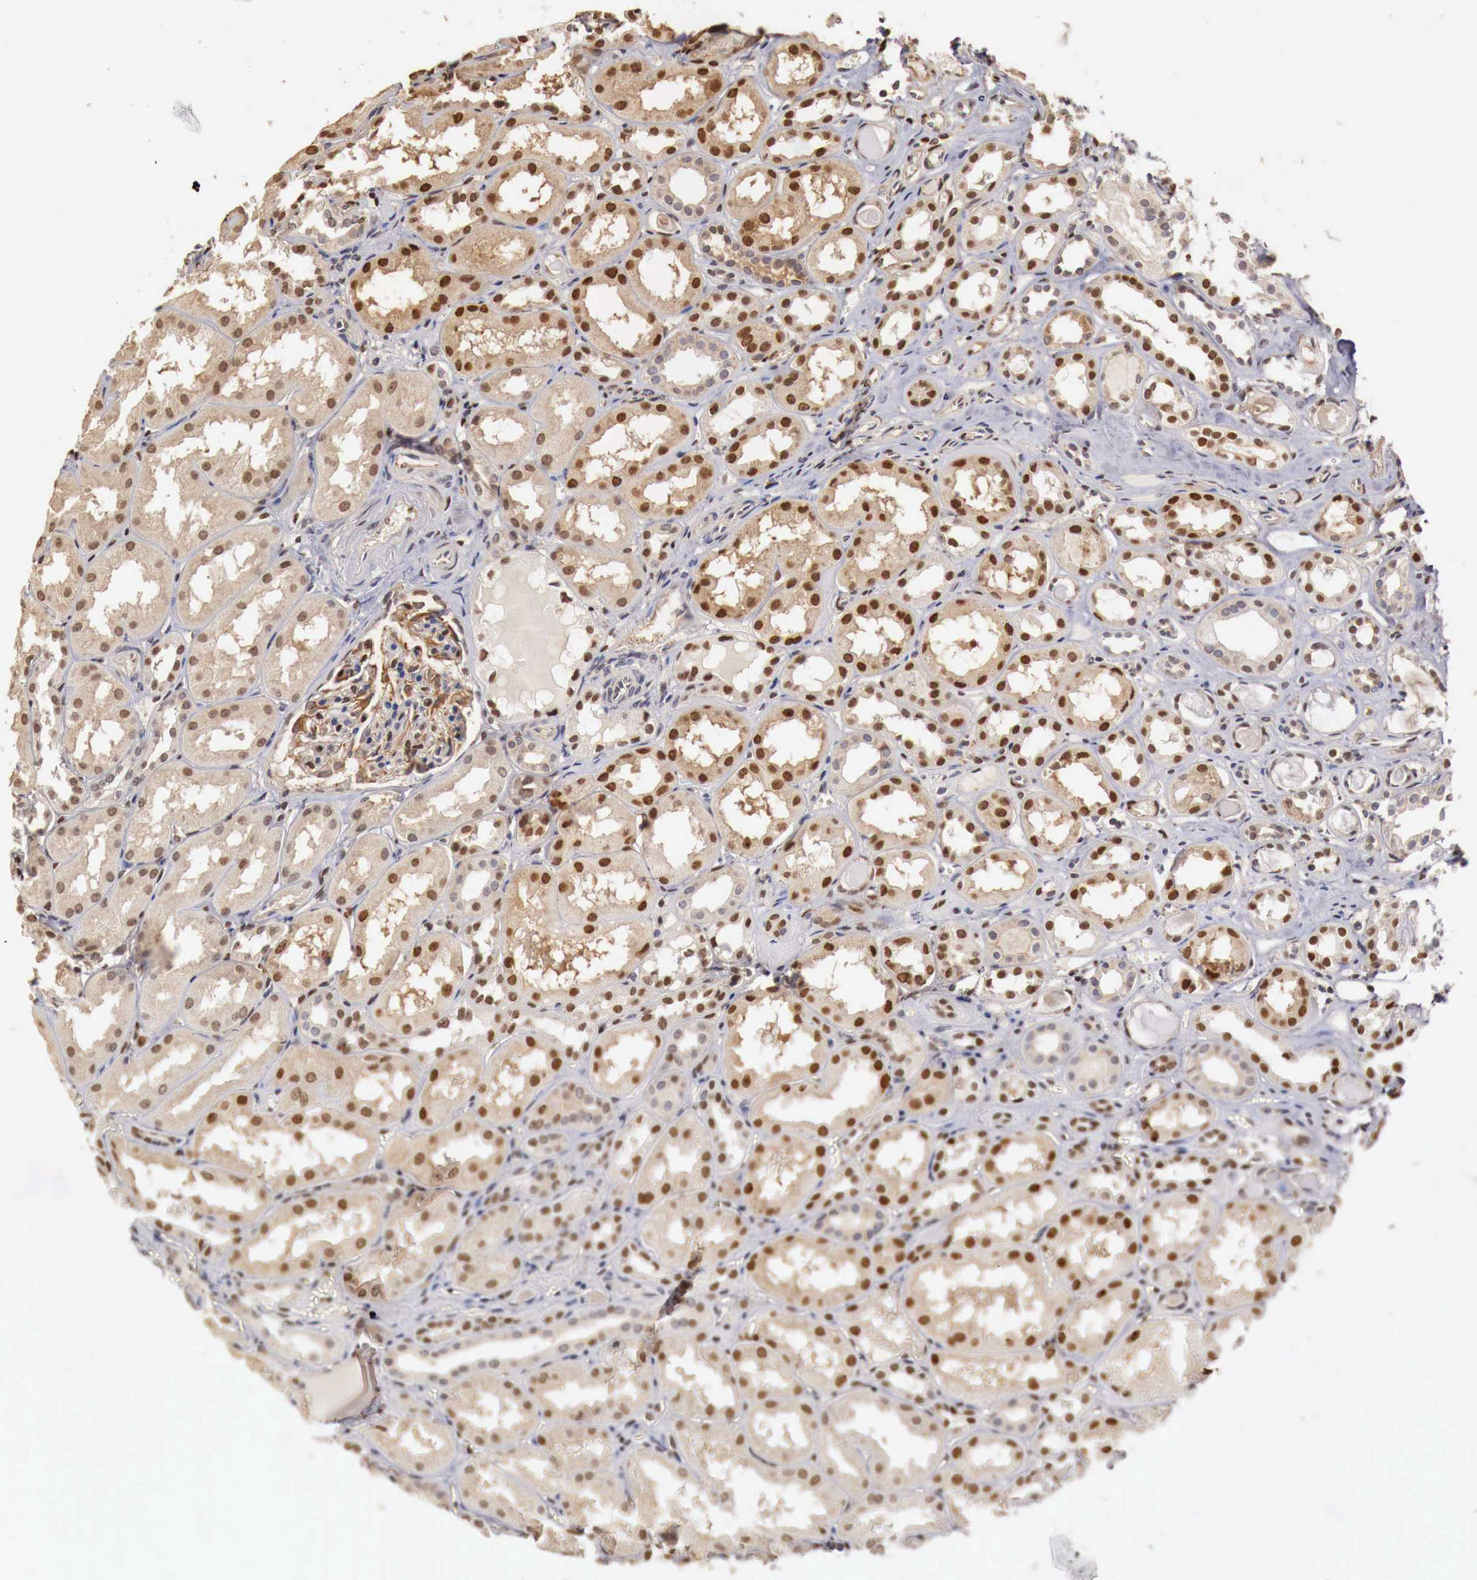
{"staining": {"intensity": "moderate", "quantity": "25%-75%", "location": "cytoplasmic/membranous,nuclear"}, "tissue": "kidney", "cell_type": "Cells in glomeruli", "image_type": "normal", "snomed": [{"axis": "morphology", "description": "Normal tissue, NOS"}, {"axis": "topography", "description": "Kidney"}], "caption": "A high-resolution micrograph shows immunohistochemistry (IHC) staining of normal kidney, which shows moderate cytoplasmic/membranous,nuclear expression in about 25%-75% of cells in glomeruli.", "gene": "KHDRBS2", "patient": {"sex": "male", "age": 61}}